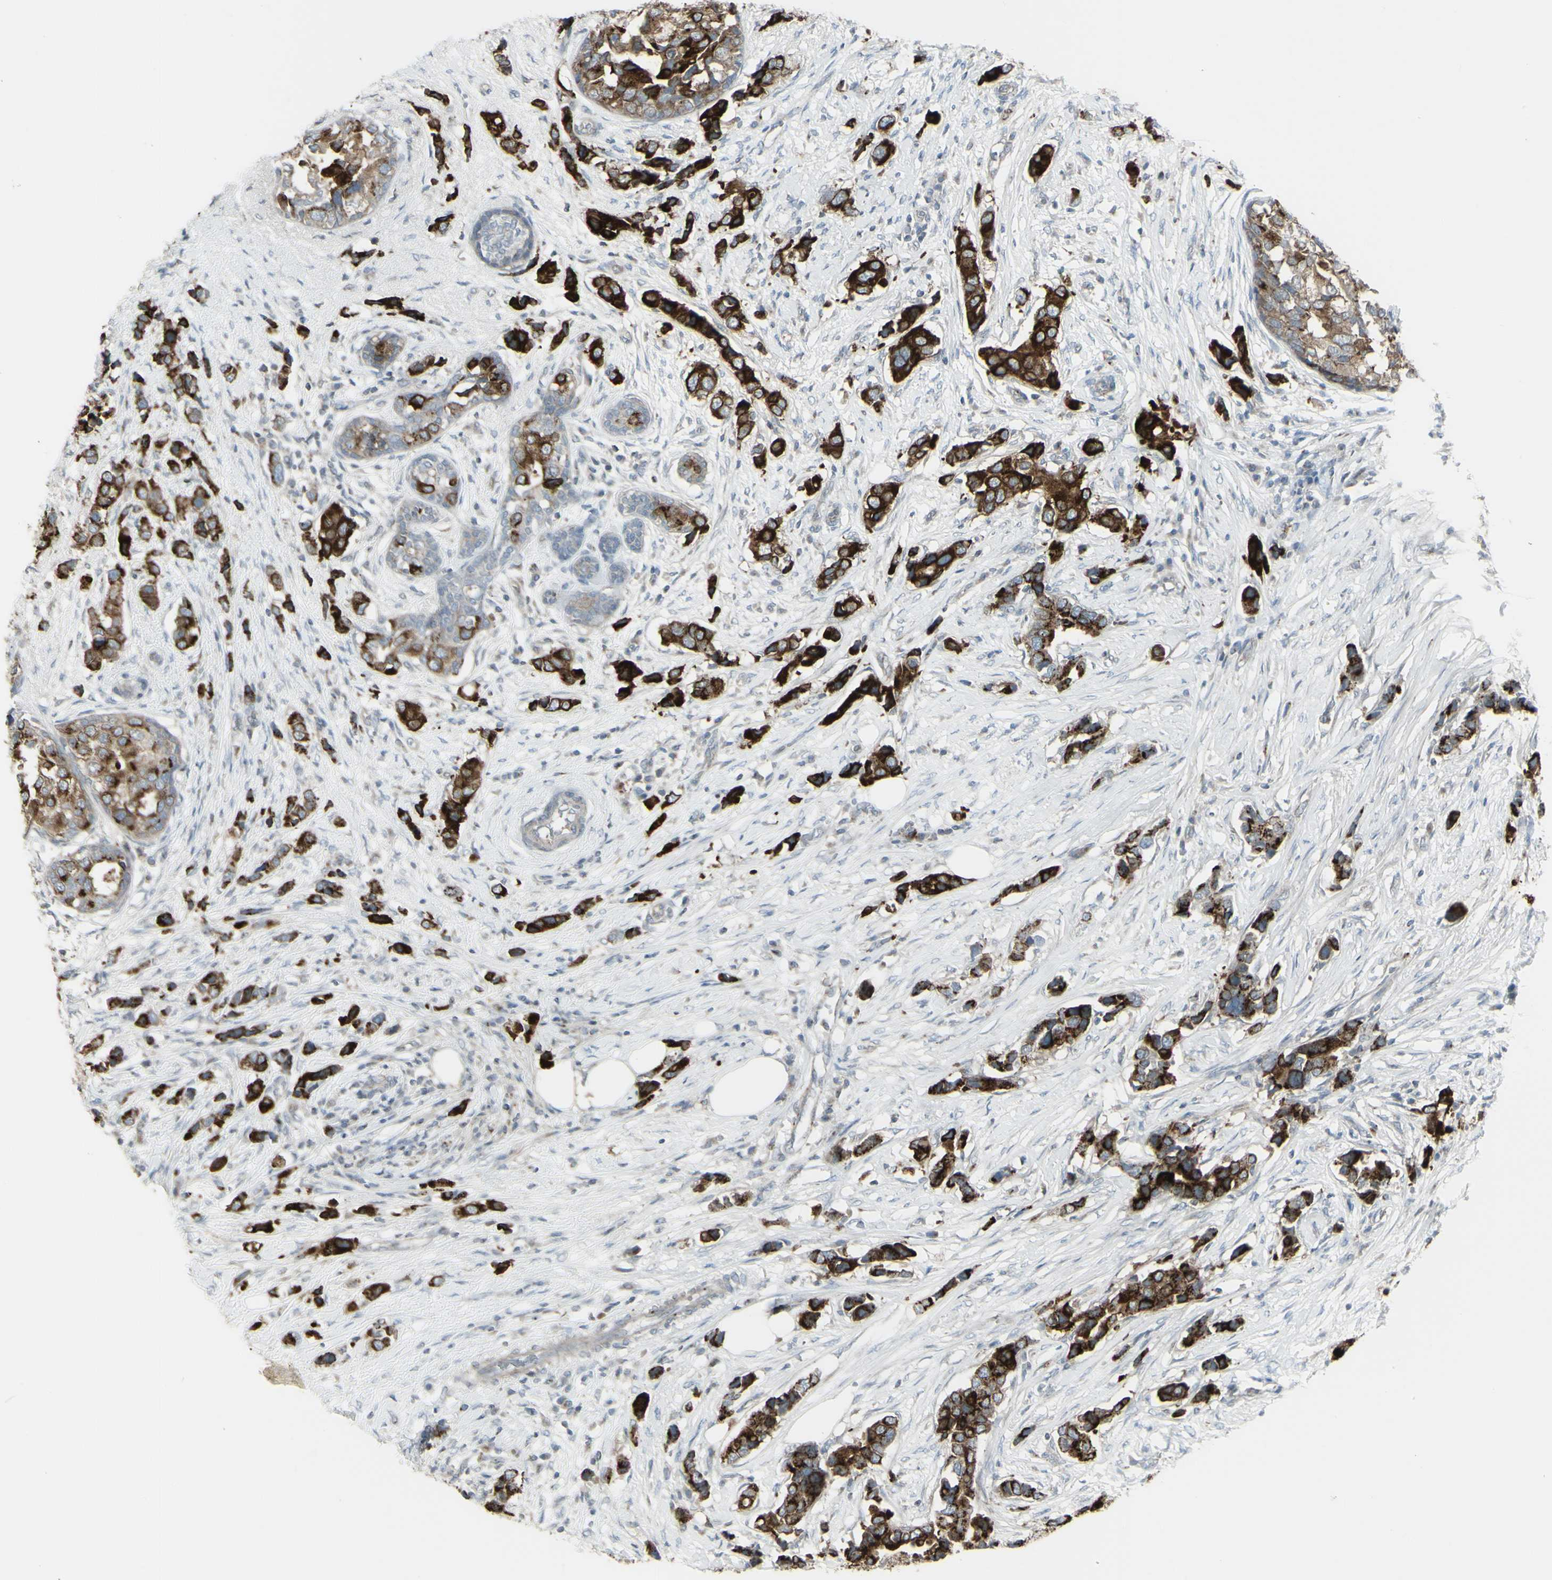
{"staining": {"intensity": "strong", "quantity": ">75%", "location": "cytoplasmic/membranous"}, "tissue": "breast cancer", "cell_type": "Tumor cells", "image_type": "cancer", "snomed": [{"axis": "morphology", "description": "Normal tissue, NOS"}, {"axis": "morphology", "description": "Duct carcinoma"}, {"axis": "topography", "description": "Breast"}], "caption": "A brown stain labels strong cytoplasmic/membranous positivity of a protein in breast infiltrating ductal carcinoma tumor cells. Using DAB (3,3'-diaminobenzidine) (brown) and hematoxylin (blue) stains, captured at high magnification using brightfield microscopy.", "gene": "GALNT6", "patient": {"sex": "female", "age": 50}}